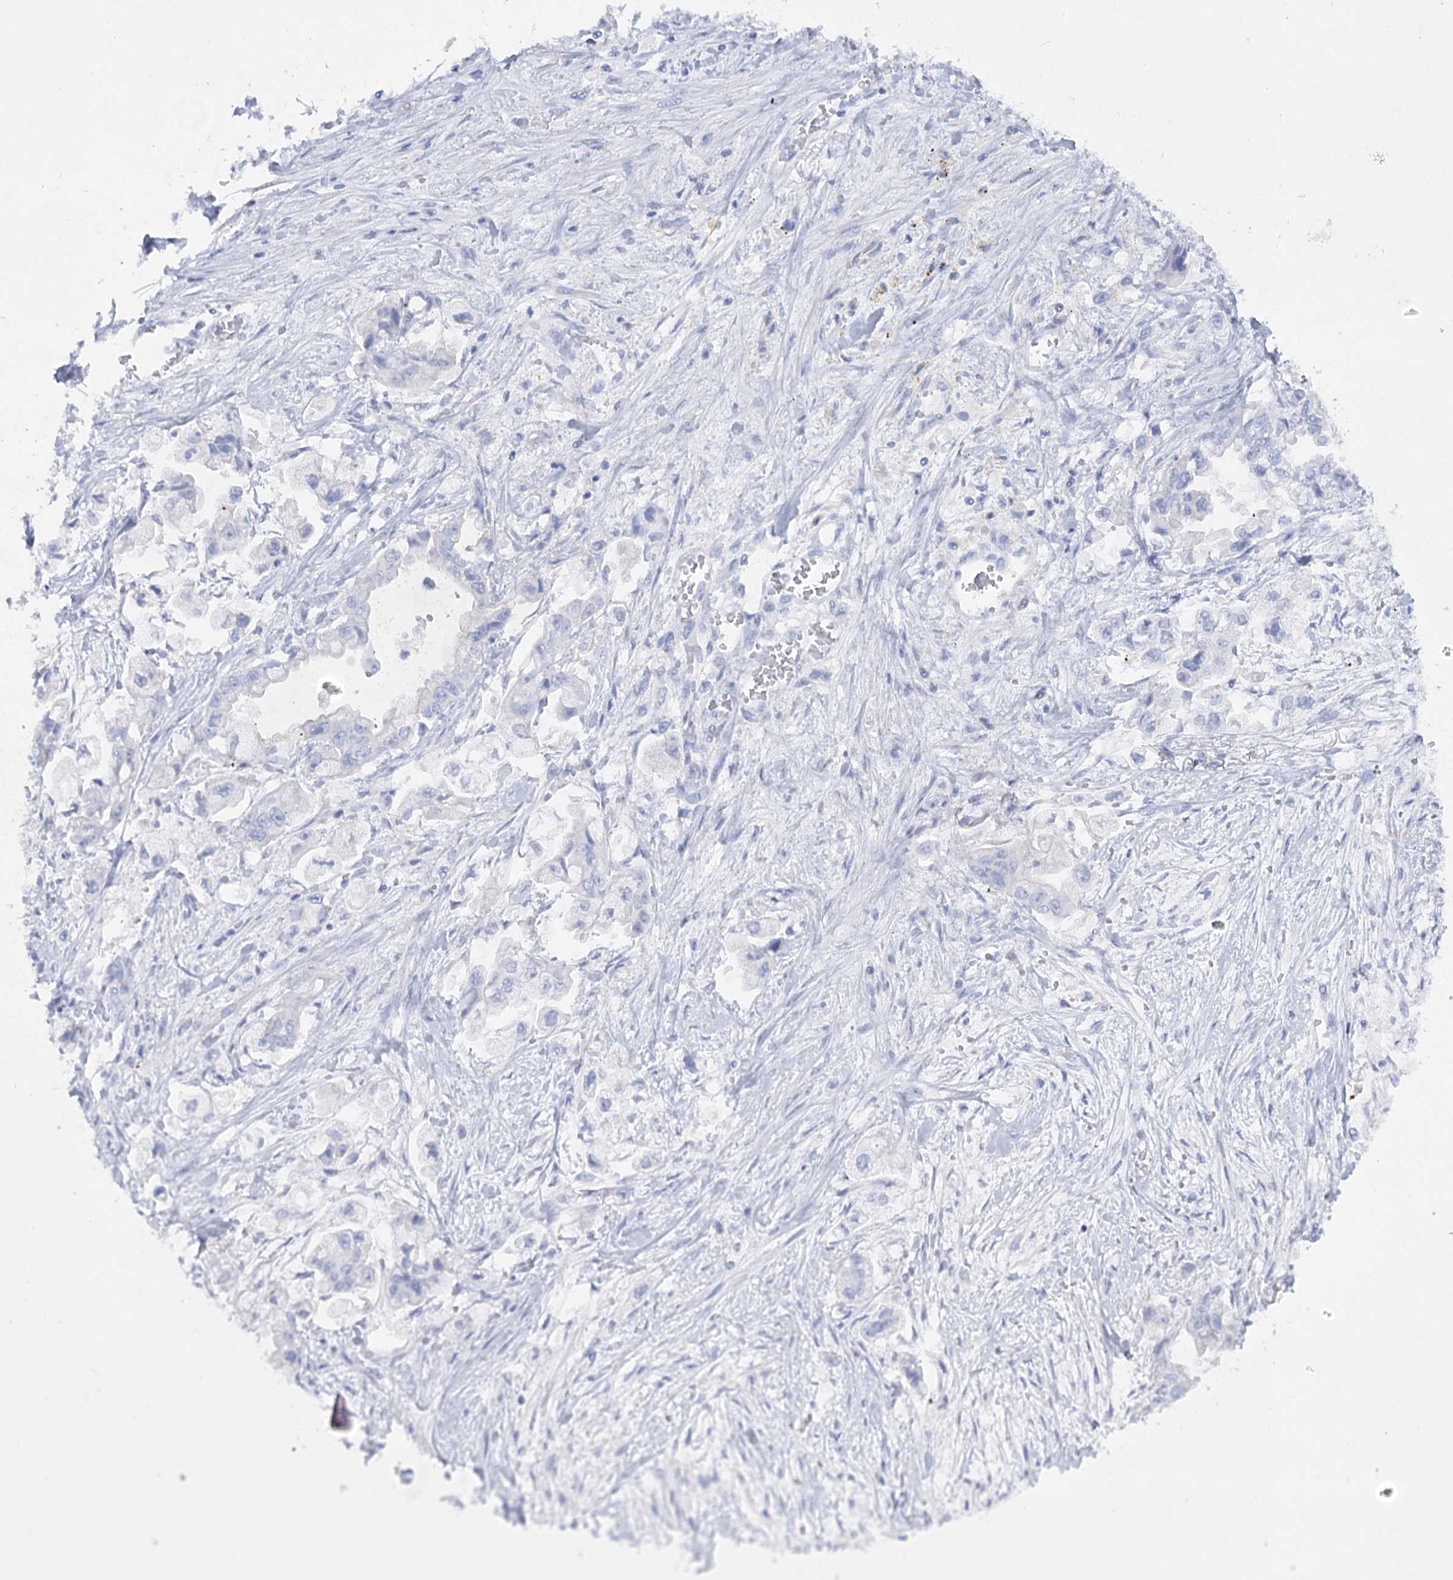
{"staining": {"intensity": "negative", "quantity": "none", "location": "none"}, "tissue": "stomach cancer", "cell_type": "Tumor cells", "image_type": "cancer", "snomed": [{"axis": "morphology", "description": "Adenocarcinoma, NOS"}, {"axis": "topography", "description": "Stomach"}], "caption": "This is a histopathology image of immunohistochemistry staining of stomach cancer (adenocarcinoma), which shows no positivity in tumor cells.", "gene": "GBF1", "patient": {"sex": "male", "age": 62}}